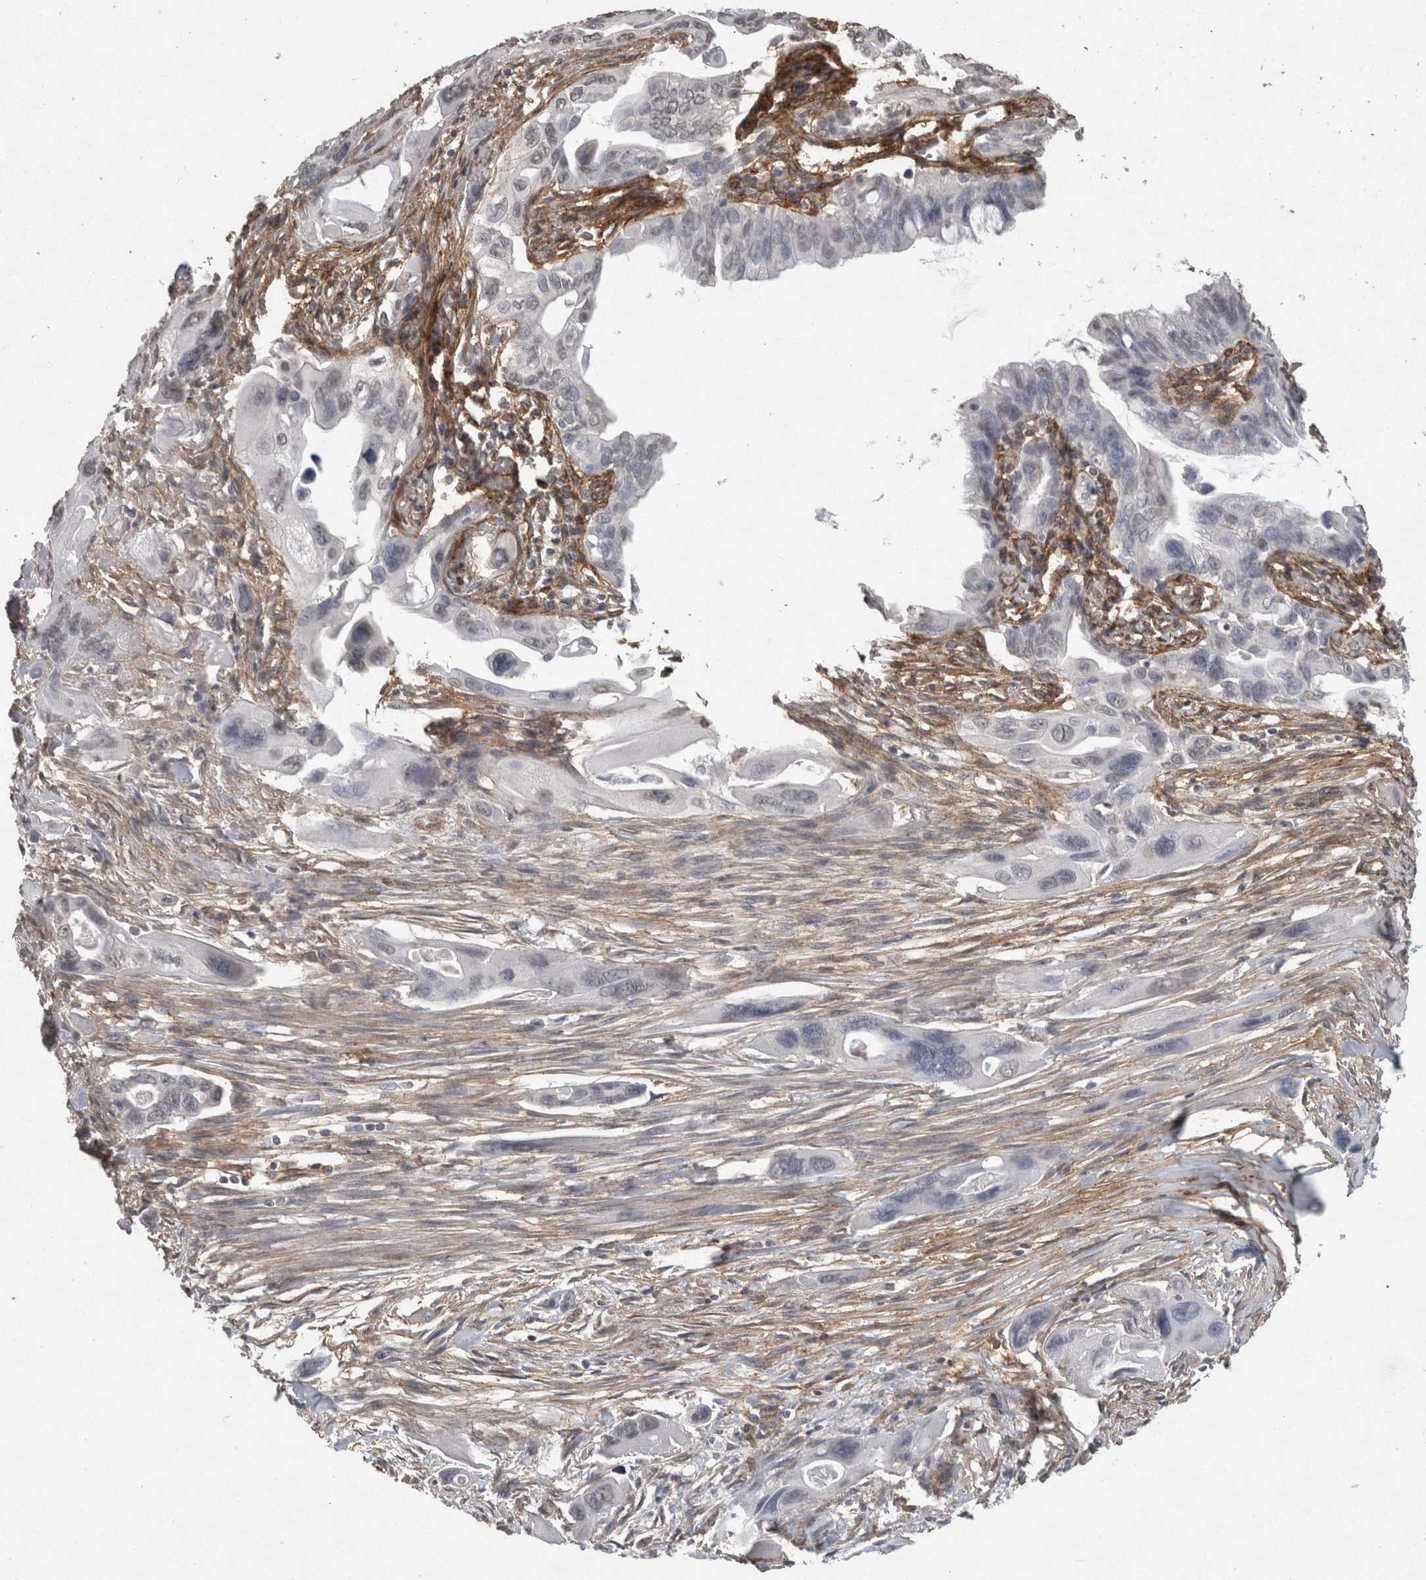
{"staining": {"intensity": "negative", "quantity": "none", "location": "none"}, "tissue": "pancreatic cancer", "cell_type": "Tumor cells", "image_type": "cancer", "snomed": [{"axis": "morphology", "description": "Adenocarcinoma, NOS"}, {"axis": "topography", "description": "Pancreas"}], "caption": "The immunohistochemistry micrograph has no significant expression in tumor cells of adenocarcinoma (pancreatic) tissue.", "gene": "RECK", "patient": {"sex": "male", "age": 73}}